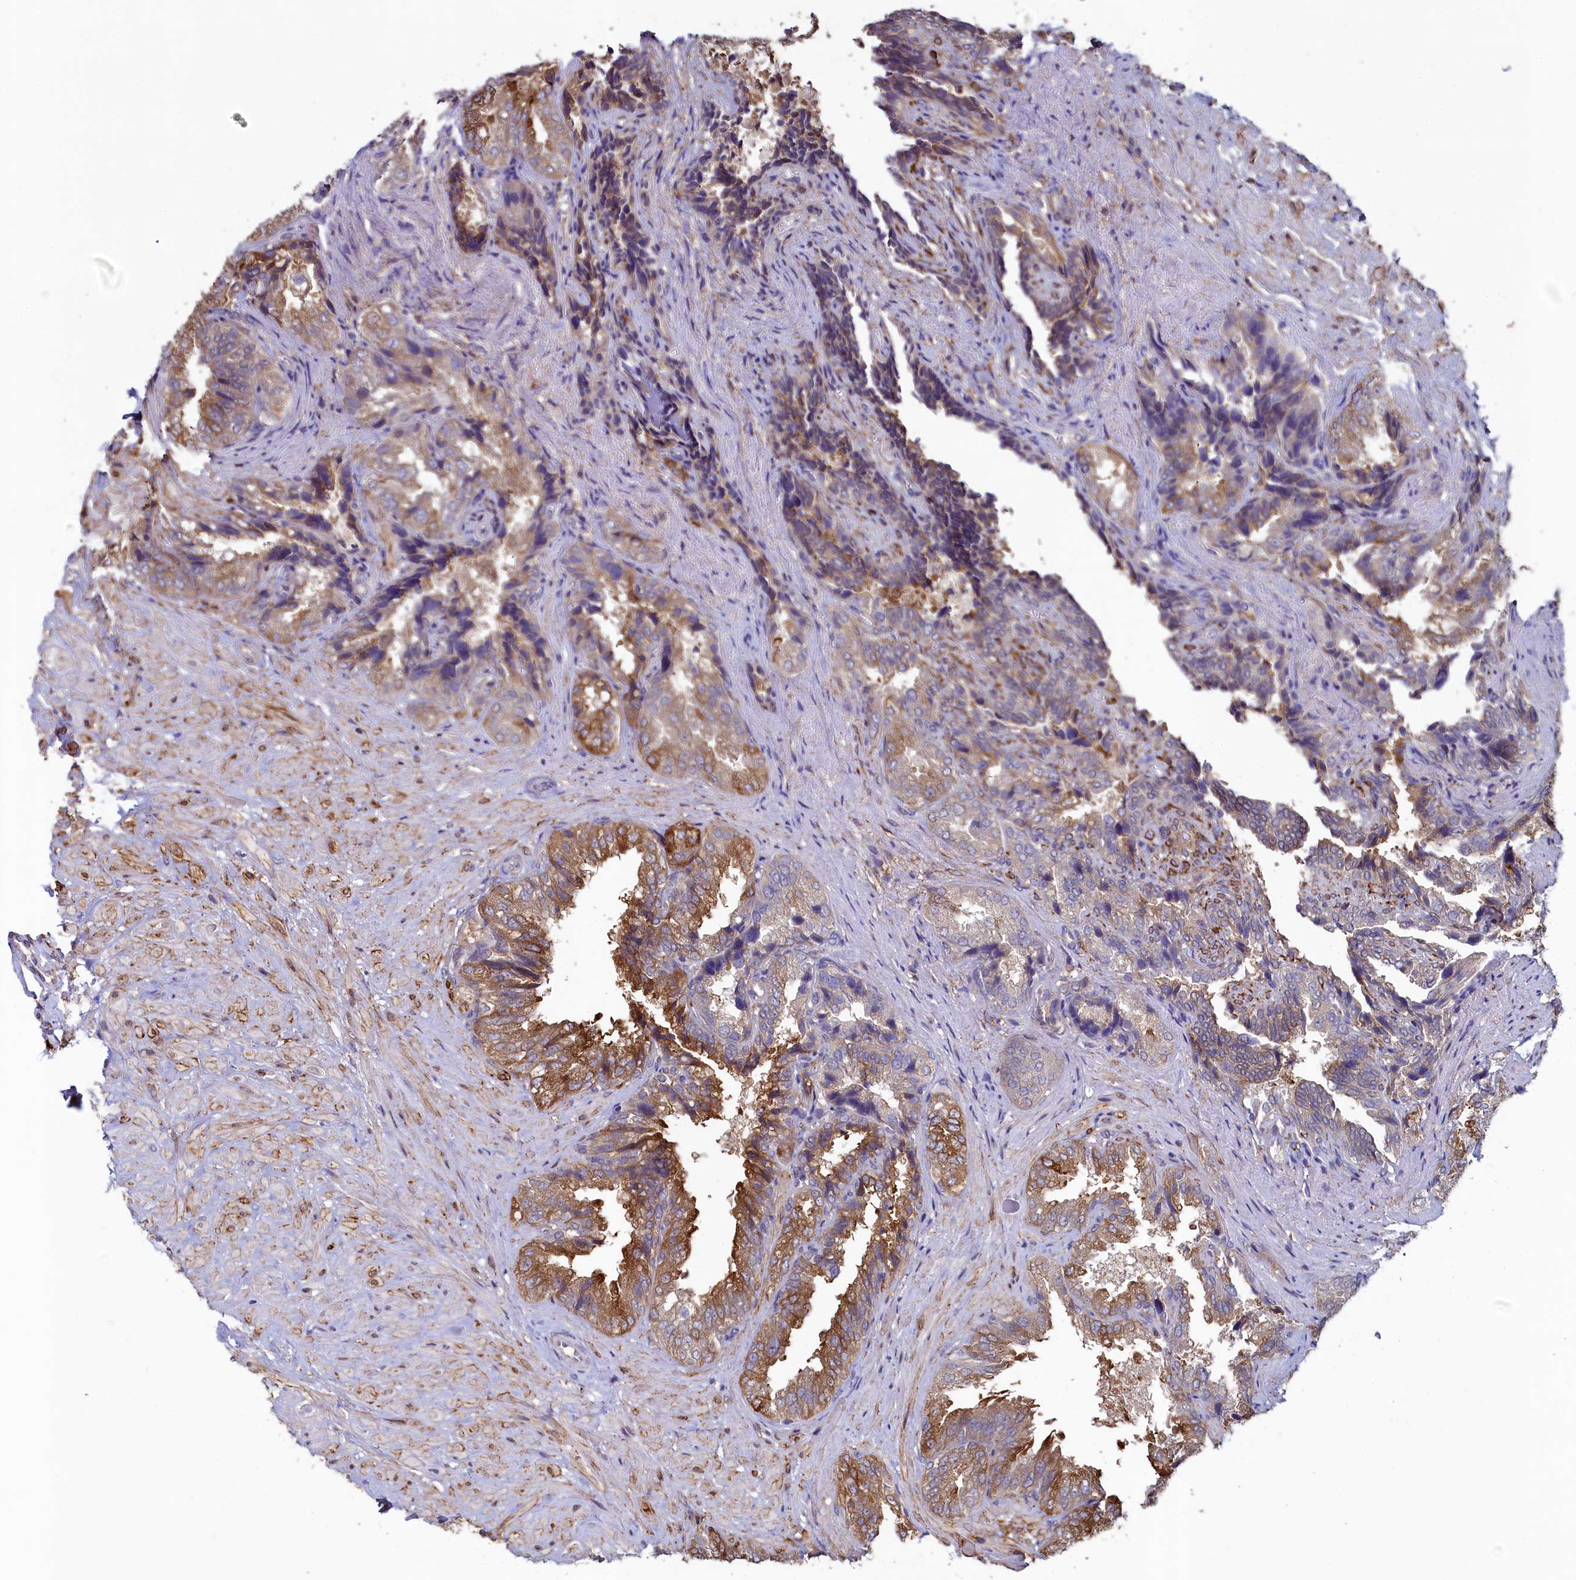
{"staining": {"intensity": "moderate", "quantity": "25%-75%", "location": "cytoplasmic/membranous"}, "tissue": "seminal vesicle", "cell_type": "Glandular cells", "image_type": "normal", "snomed": [{"axis": "morphology", "description": "Normal tissue, NOS"}, {"axis": "topography", "description": "Seminal veicle"}, {"axis": "topography", "description": "Peripheral nerve tissue"}], "caption": "High-magnification brightfield microscopy of normal seminal vesicle stained with DAB (3,3'-diaminobenzidine) (brown) and counterstained with hematoxylin (blue). glandular cells exhibit moderate cytoplasmic/membranous staining is identified in about25%-75% of cells. (DAB = brown stain, brightfield microscopy at high magnification).", "gene": "SPATA2L", "patient": {"sex": "male", "age": 63}}